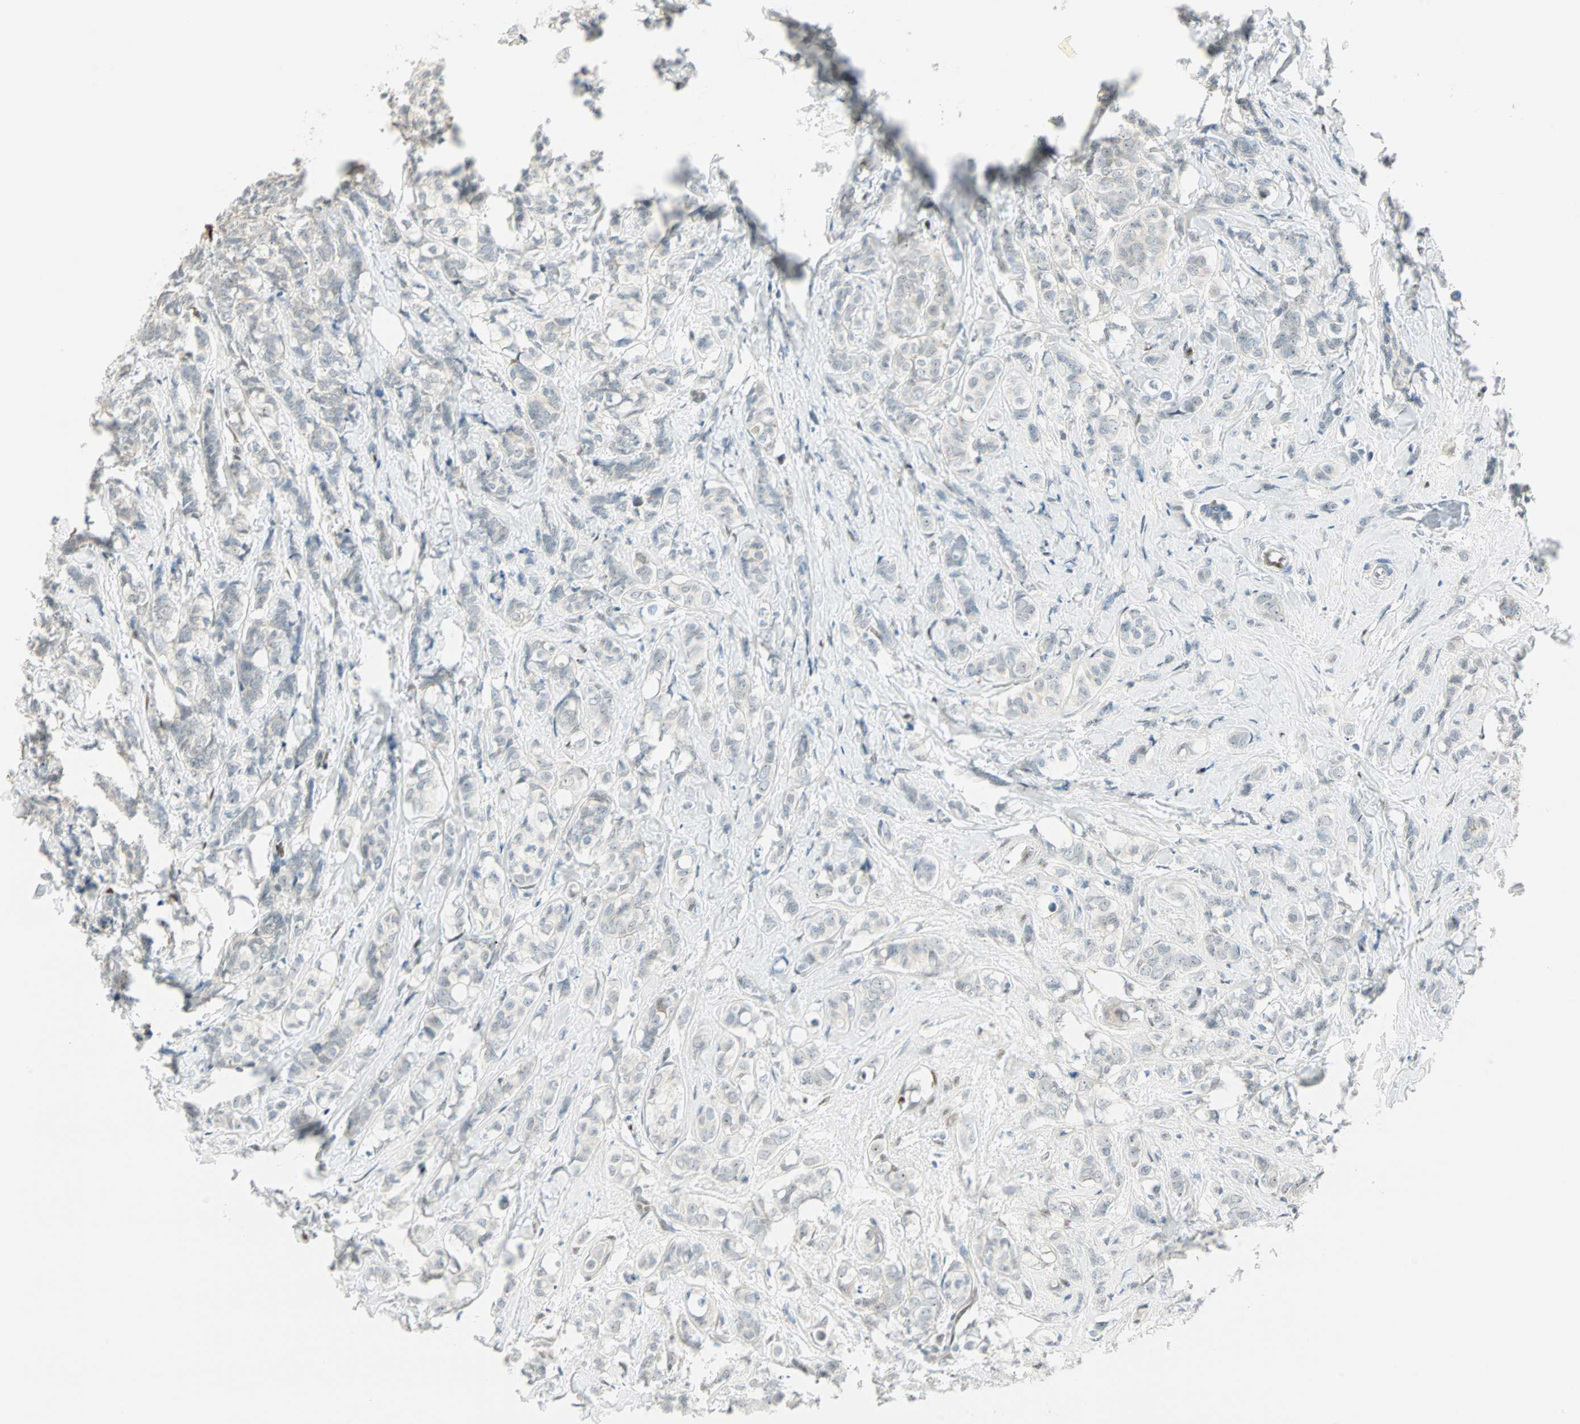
{"staining": {"intensity": "negative", "quantity": "none", "location": "none"}, "tissue": "breast cancer", "cell_type": "Tumor cells", "image_type": "cancer", "snomed": [{"axis": "morphology", "description": "Lobular carcinoma"}, {"axis": "topography", "description": "Breast"}], "caption": "IHC micrograph of breast cancer (lobular carcinoma) stained for a protein (brown), which displays no expression in tumor cells.", "gene": "MSX2", "patient": {"sex": "female", "age": 60}}